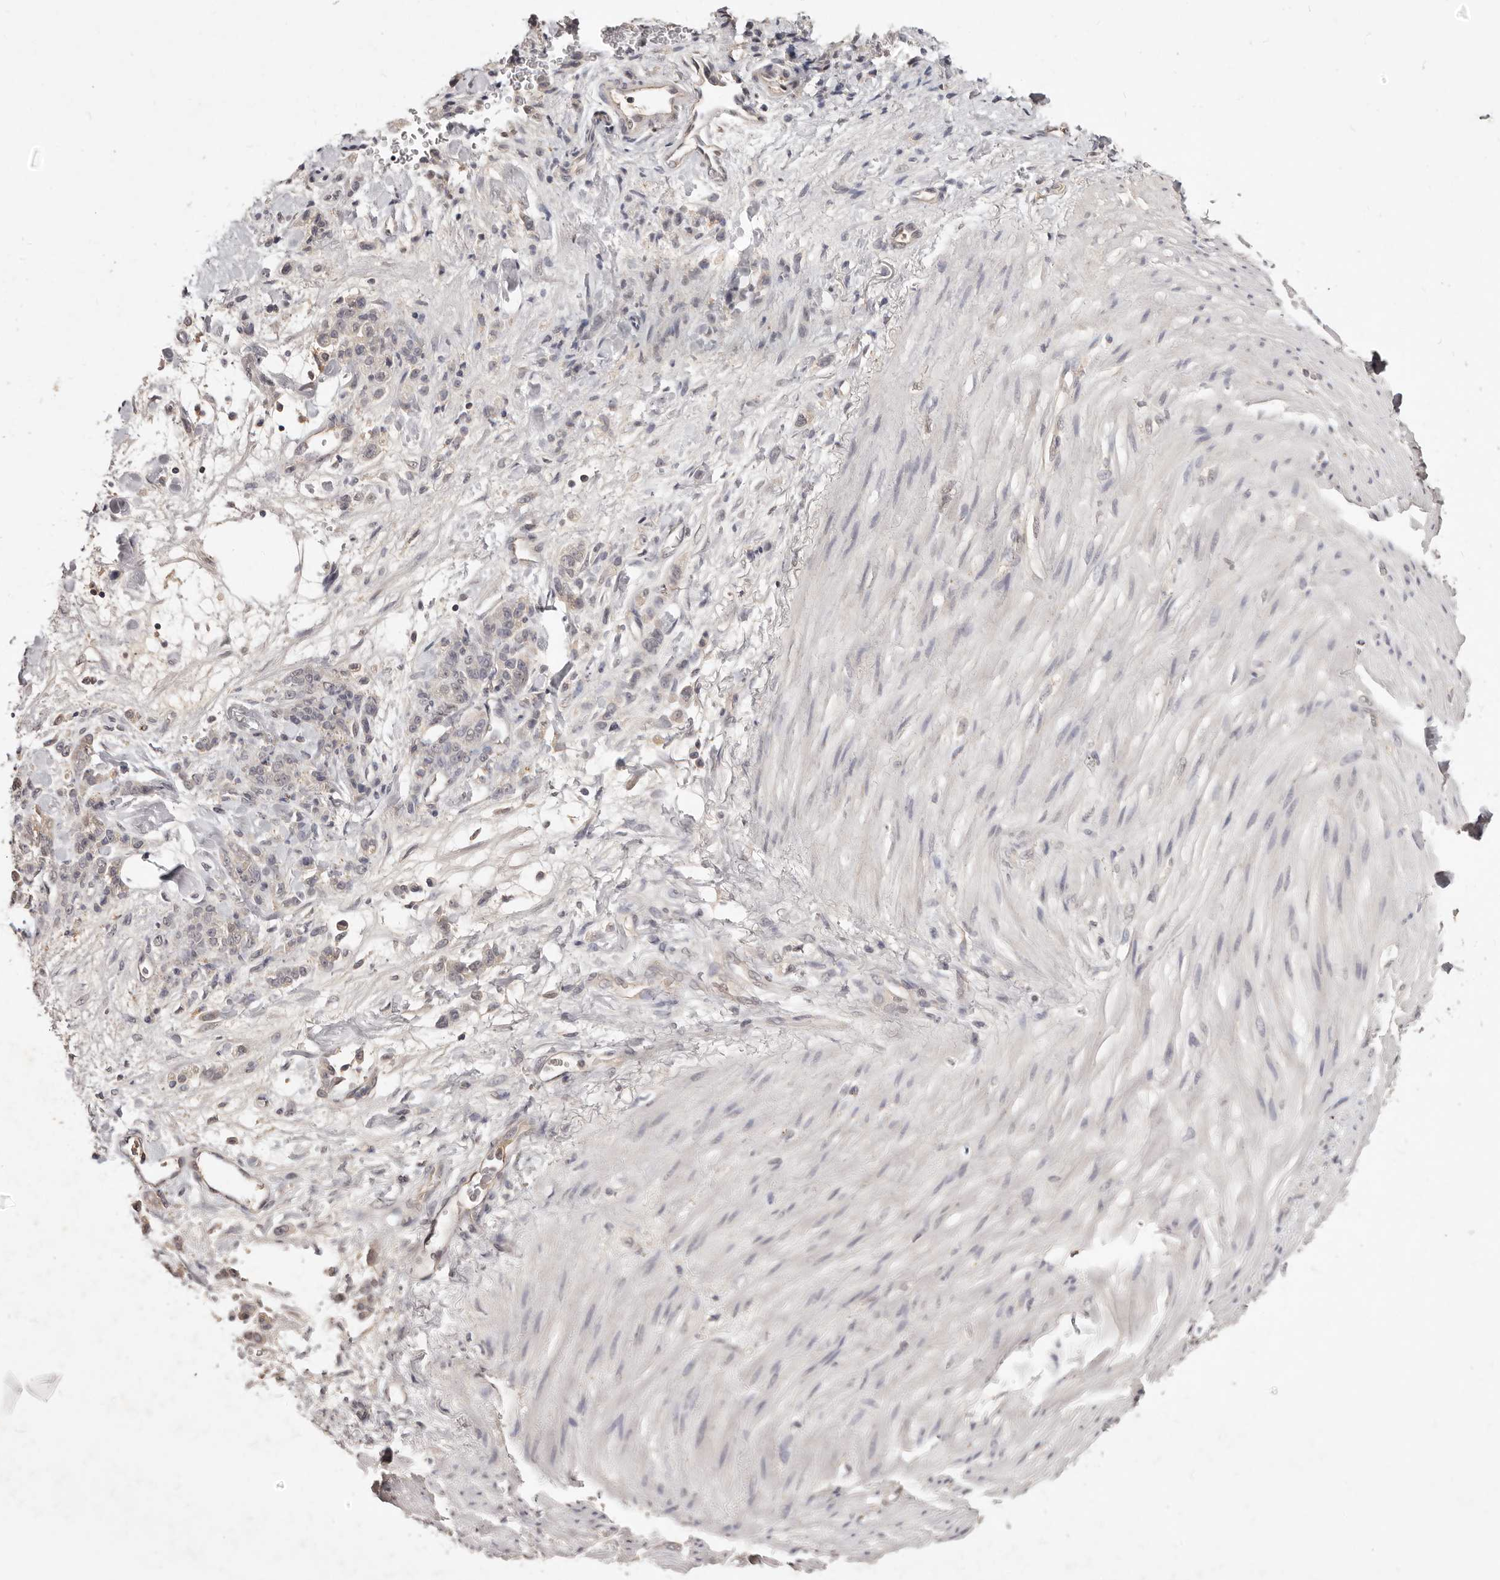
{"staining": {"intensity": "negative", "quantity": "none", "location": "none"}, "tissue": "stomach cancer", "cell_type": "Tumor cells", "image_type": "cancer", "snomed": [{"axis": "morphology", "description": "Normal tissue, NOS"}, {"axis": "morphology", "description": "Adenocarcinoma, NOS"}, {"axis": "topography", "description": "Stomach"}], "caption": "Tumor cells are negative for brown protein staining in stomach adenocarcinoma. The staining is performed using DAB (3,3'-diaminobenzidine) brown chromogen with nuclei counter-stained in using hematoxylin.", "gene": "TSPAN13", "patient": {"sex": "male", "age": 82}}